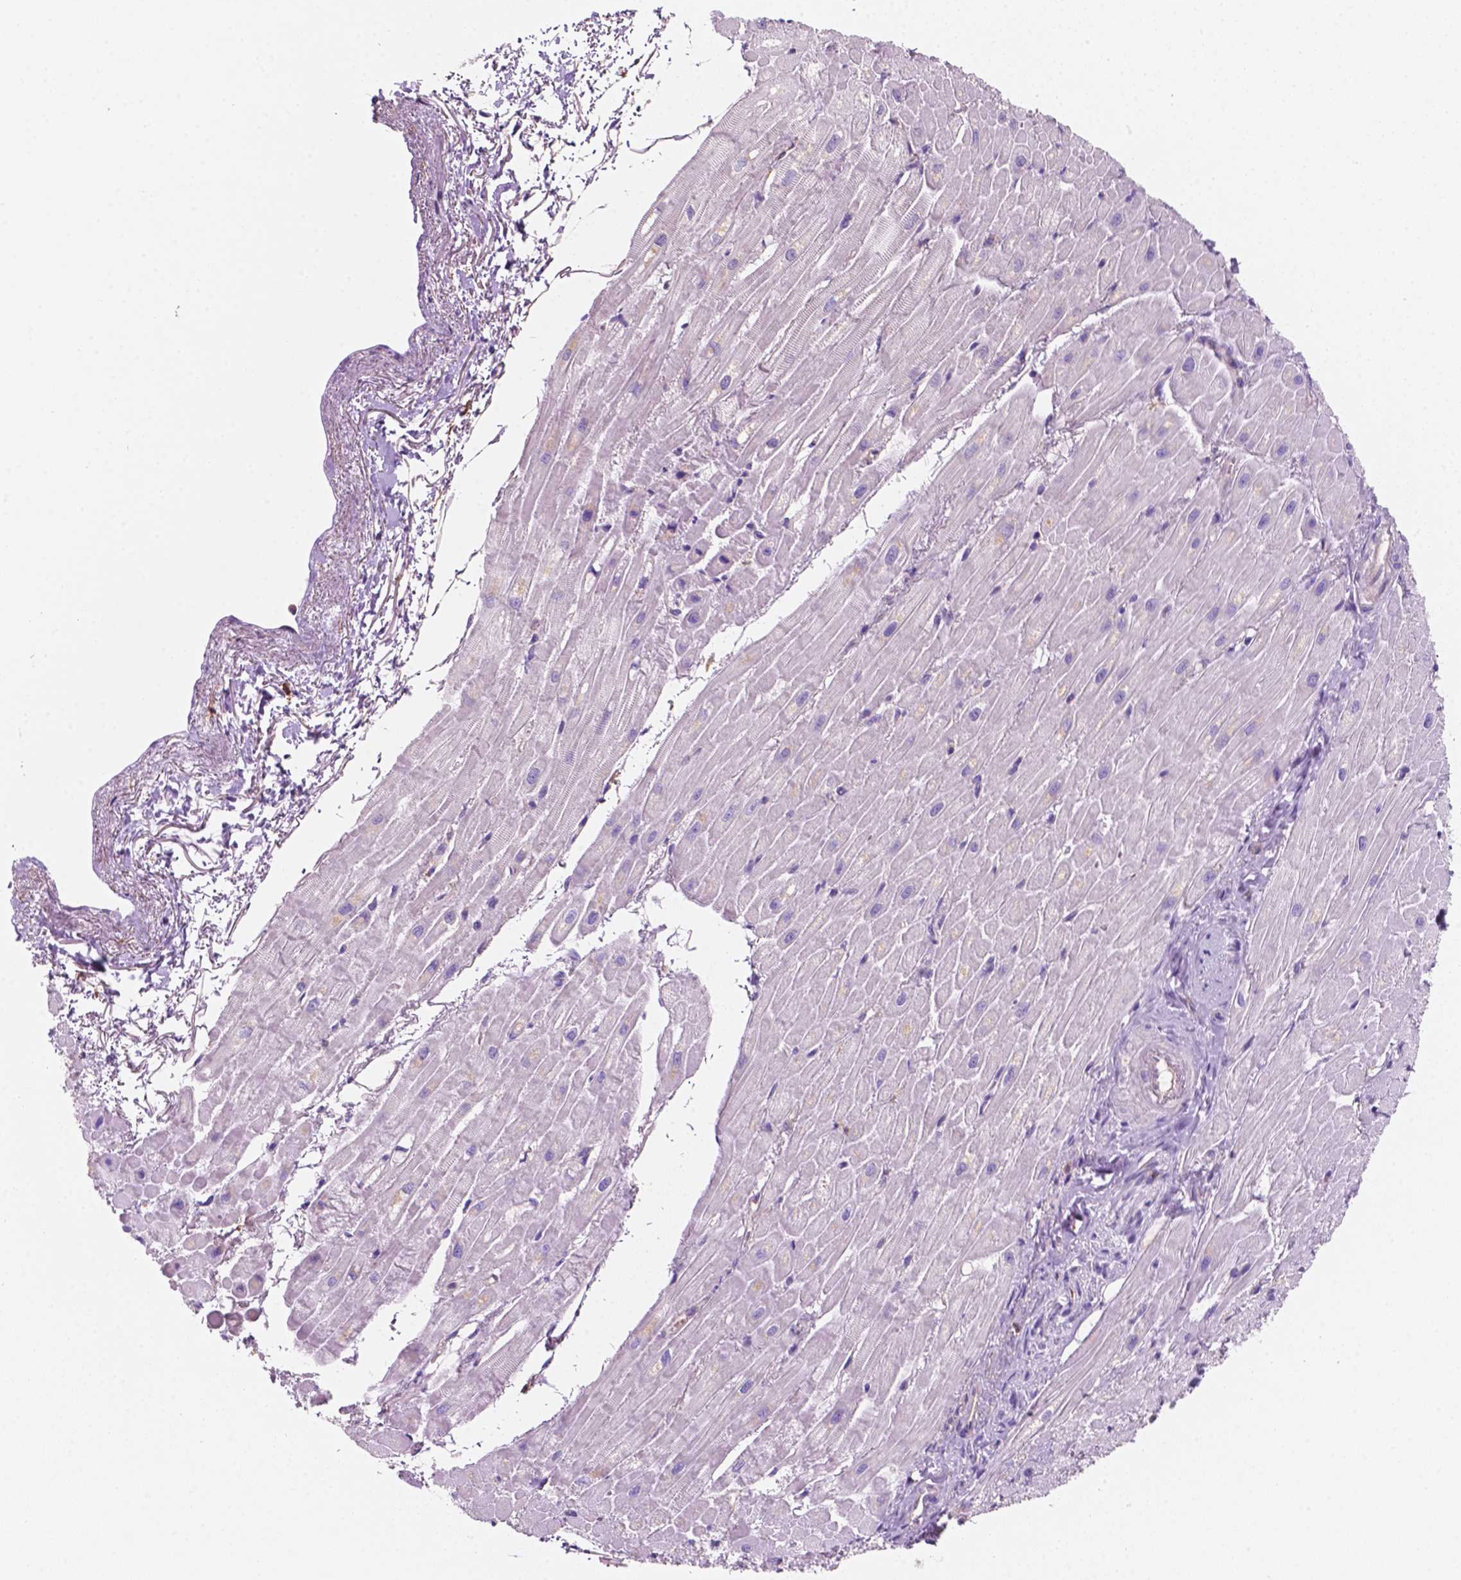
{"staining": {"intensity": "negative", "quantity": "none", "location": "none"}, "tissue": "heart muscle", "cell_type": "Cardiomyocytes", "image_type": "normal", "snomed": [{"axis": "morphology", "description": "Normal tissue, NOS"}, {"axis": "topography", "description": "Heart"}], "caption": "High power microscopy photomicrograph of an immunohistochemistry (IHC) histopathology image of benign heart muscle, revealing no significant positivity in cardiomyocytes.", "gene": "MKRN2OS", "patient": {"sex": "male", "age": 62}}